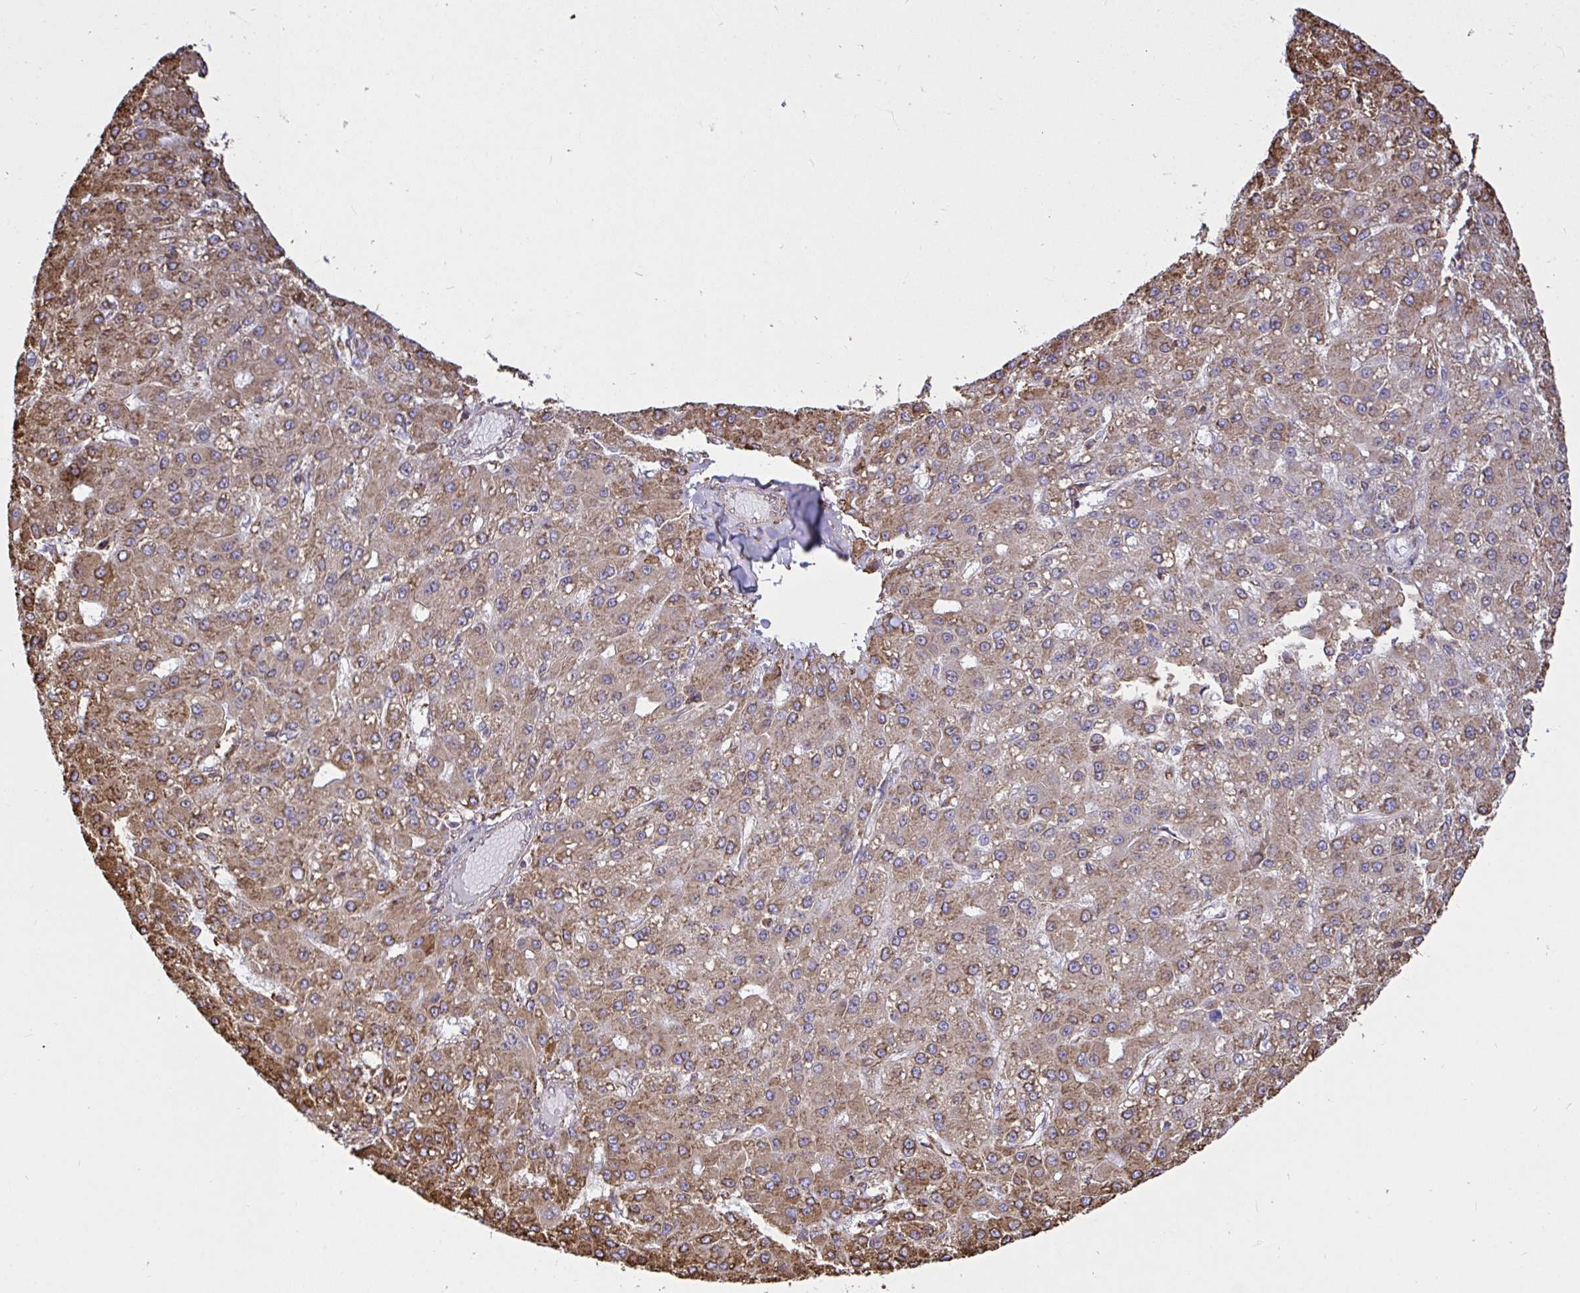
{"staining": {"intensity": "moderate", "quantity": "25%-75%", "location": "cytoplasmic/membranous"}, "tissue": "liver cancer", "cell_type": "Tumor cells", "image_type": "cancer", "snomed": [{"axis": "morphology", "description": "Carcinoma, Hepatocellular, NOS"}, {"axis": "topography", "description": "Liver"}], "caption": "Immunohistochemical staining of human liver hepatocellular carcinoma exhibits medium levels of moderate cytoplasmic/membranous staining in about 25%-75% of tumor cells.", "gene": "CLGN", "patient": {"sex": "male", "age": 67}}